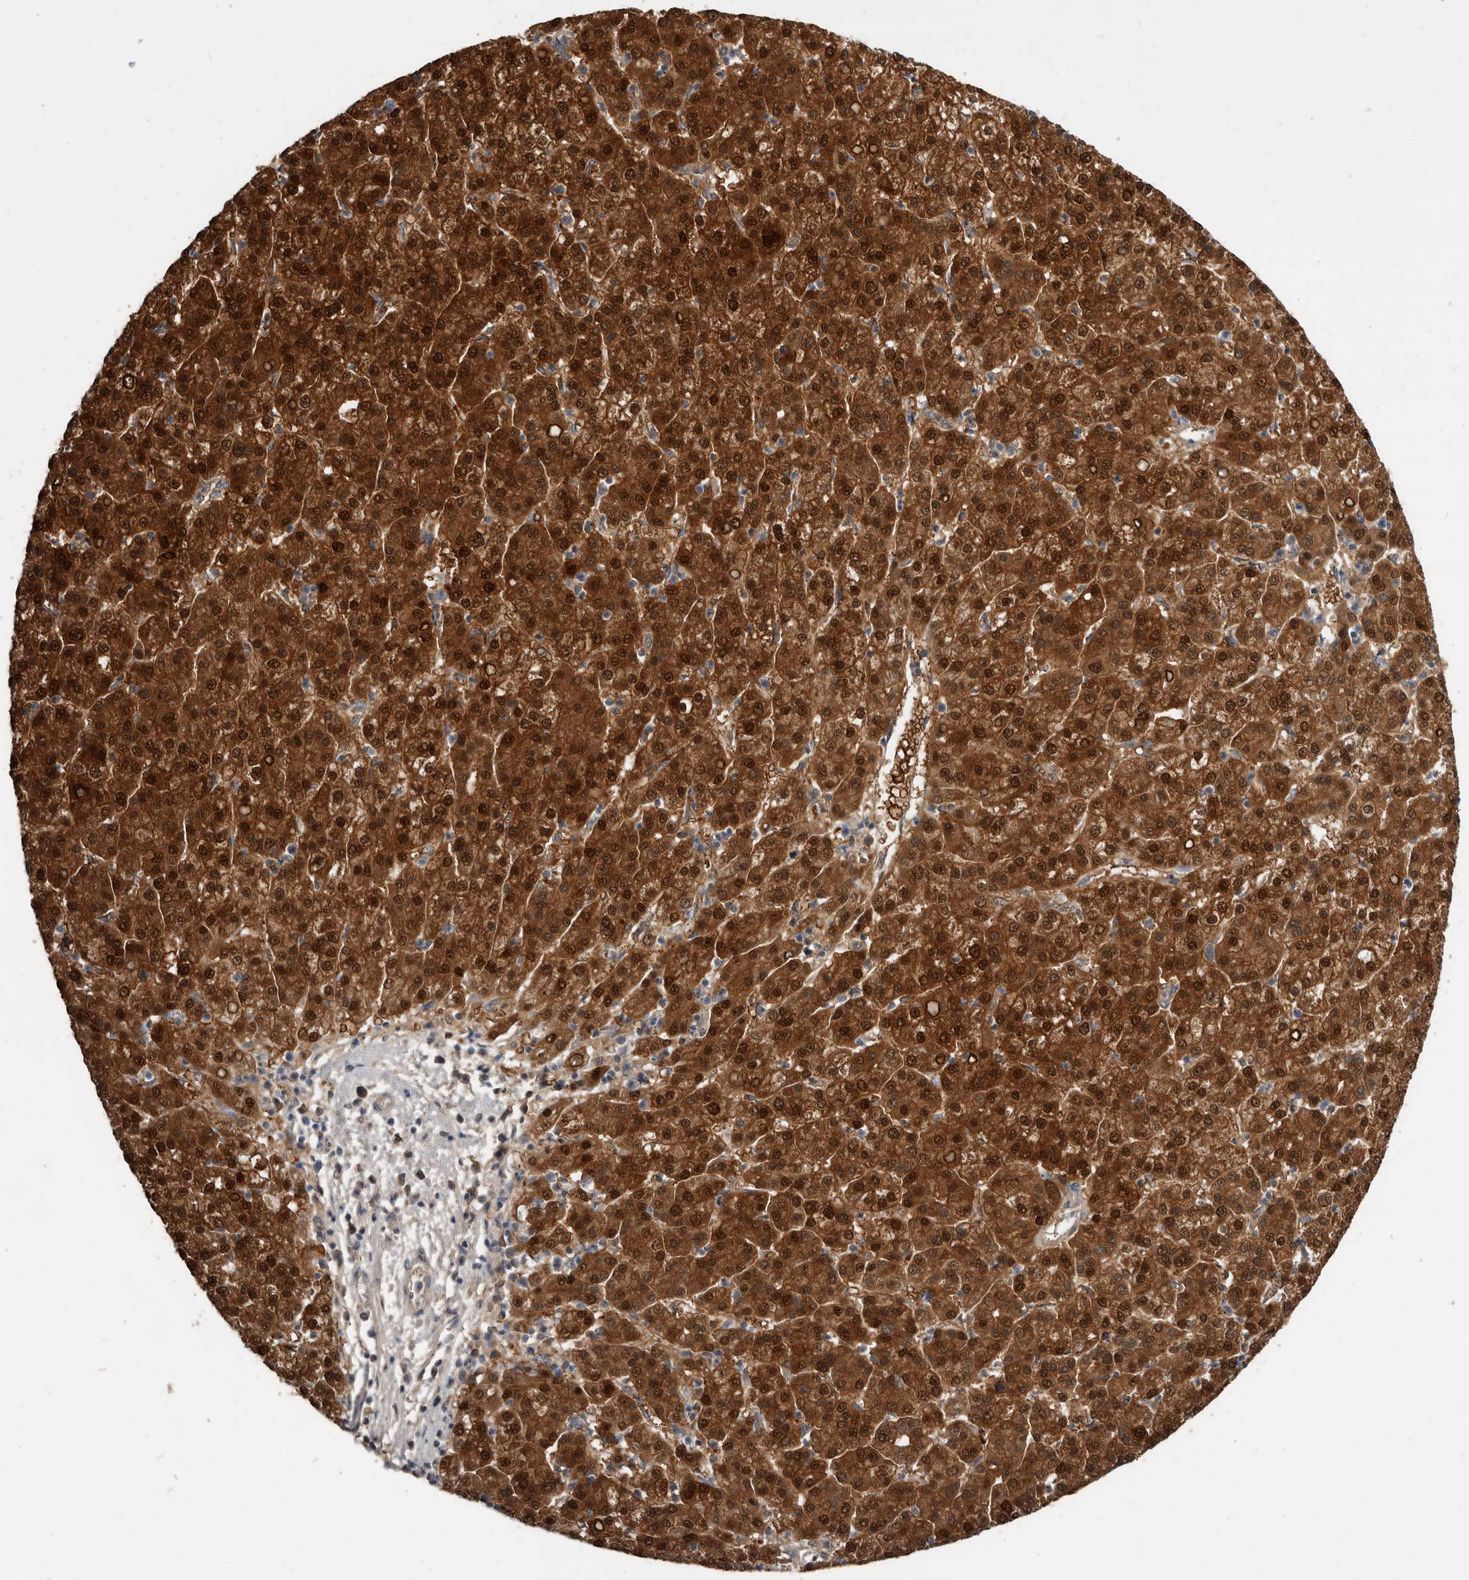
{"staining": {"intensity": "strong", "quantity": ">75%", "location": "cytoplasmic/membranous,nuclear"}, "tissue": "liver cancer", "cell_type": "Tumor cells", "image_type": "cancer", "snomed": [{"axis": "morphology", "description": "Carcinoma, Hepatocellular, NOS"}, {"axis": "topography", "description": "Liver"}], "caption": "An IHC histopathology image of tumor tissue is shown. Protein staining in brown highlights strong cytoplasmic/membranous and nuclear positivity in liver hepatocellular carcinoma within tumor cells.", "gene": "RBKS", "patient": {"sex": "female", "age": 58}}